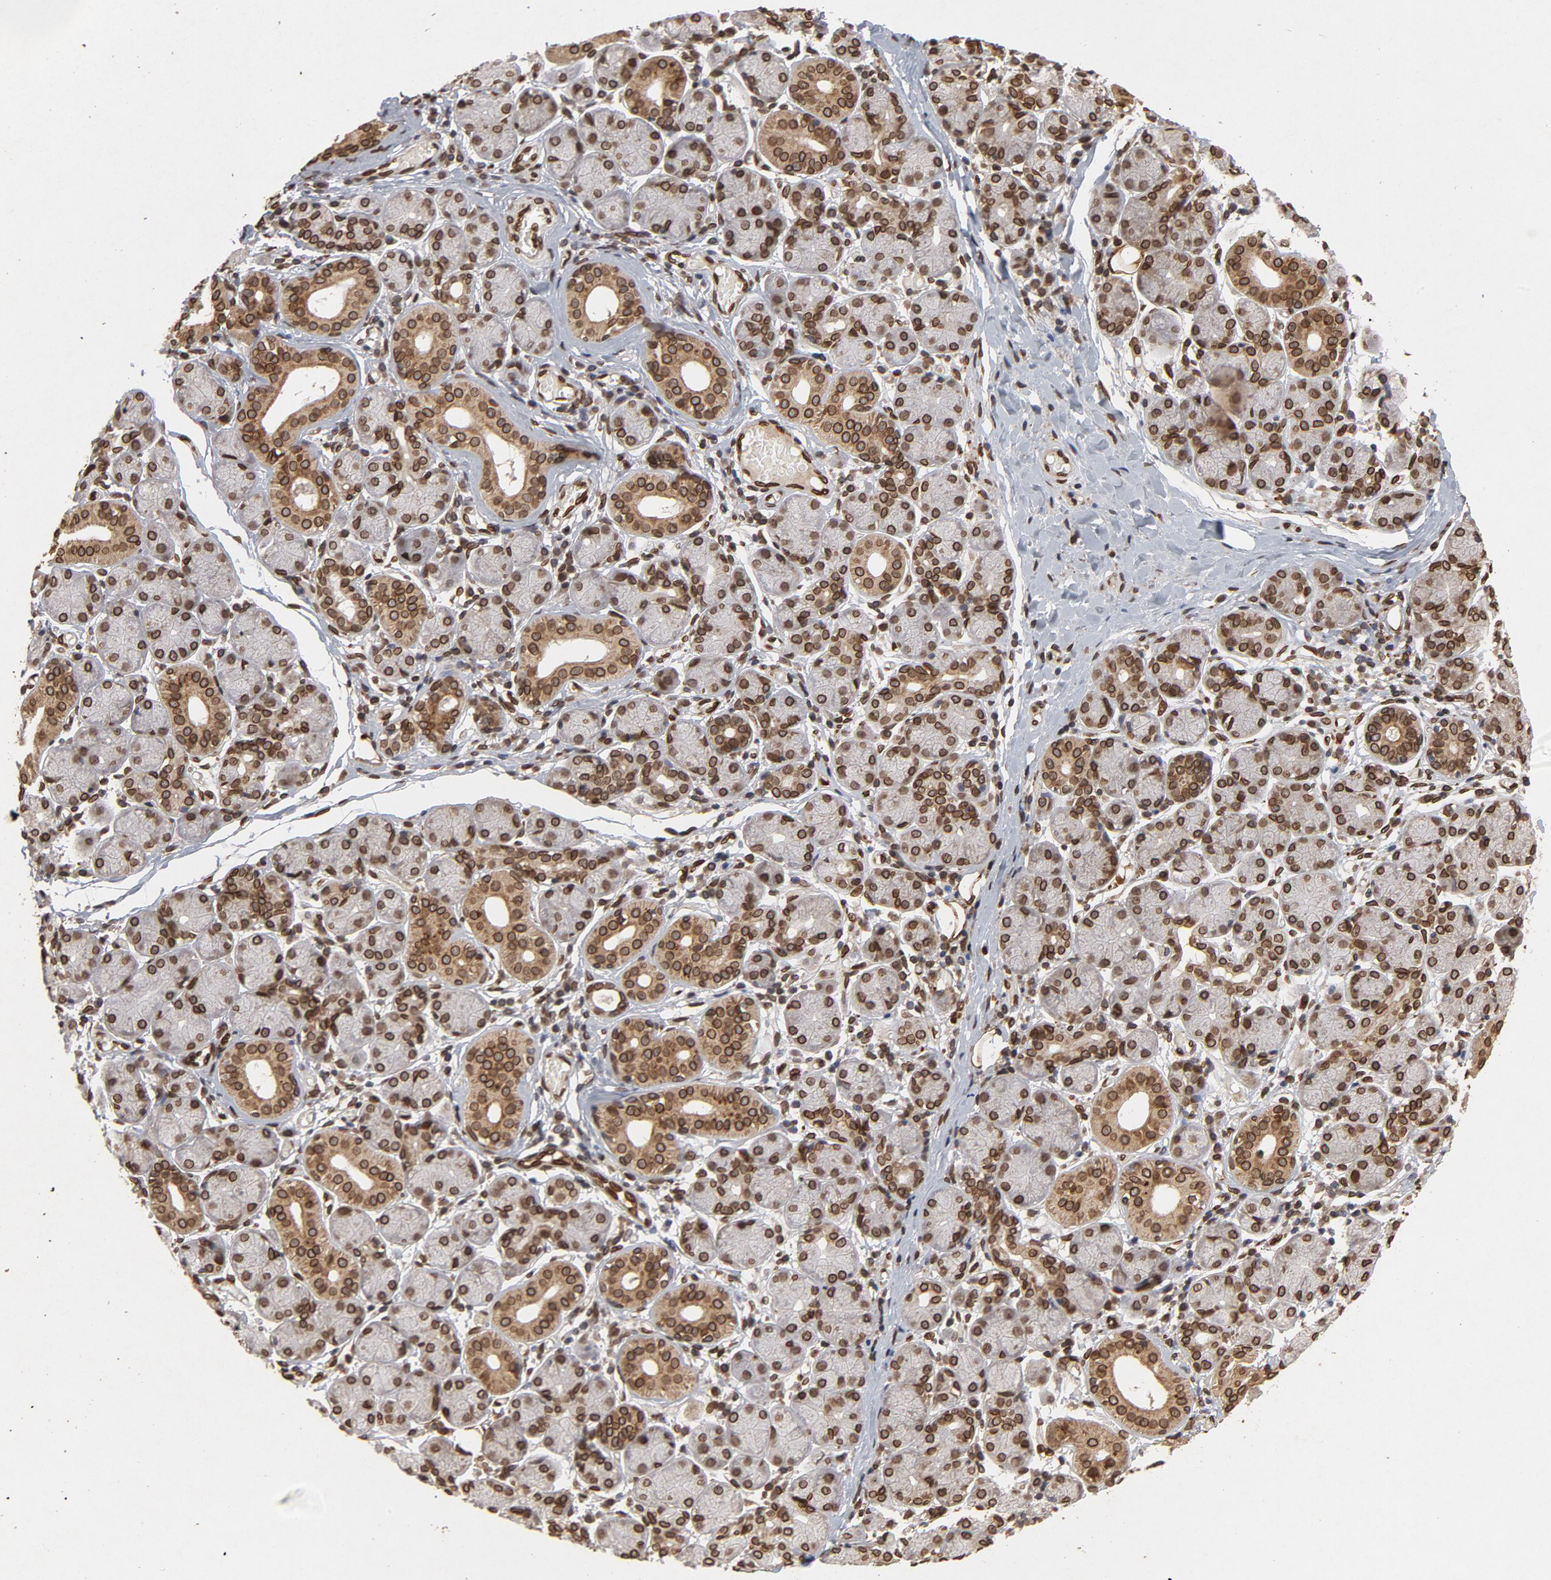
{"staining": {"intensity": "strong", "quantity": ">75%", "location": "cytoplasmic/membranous,nuclear"}, "tissue": "salivary gland", "cell_type": "Glandular cells", "image_type": "normal", "snomed": [{"axis": "morphology", "description": "Normal tissue, NOS"}, {"axis": "topography", "description": "Salivary gland"}], "caption": "Immunohistochemical staining of unremarkable salivary gland exhibits strong cytoplasmic/membranous,nuclear protein positivity in approximately >75% of glandular cells. (brown staining indicates protein expression, while blue staining denotes nuclei).", "gene": "LMNA", "patient": {"sex": "female", "age": 24}}